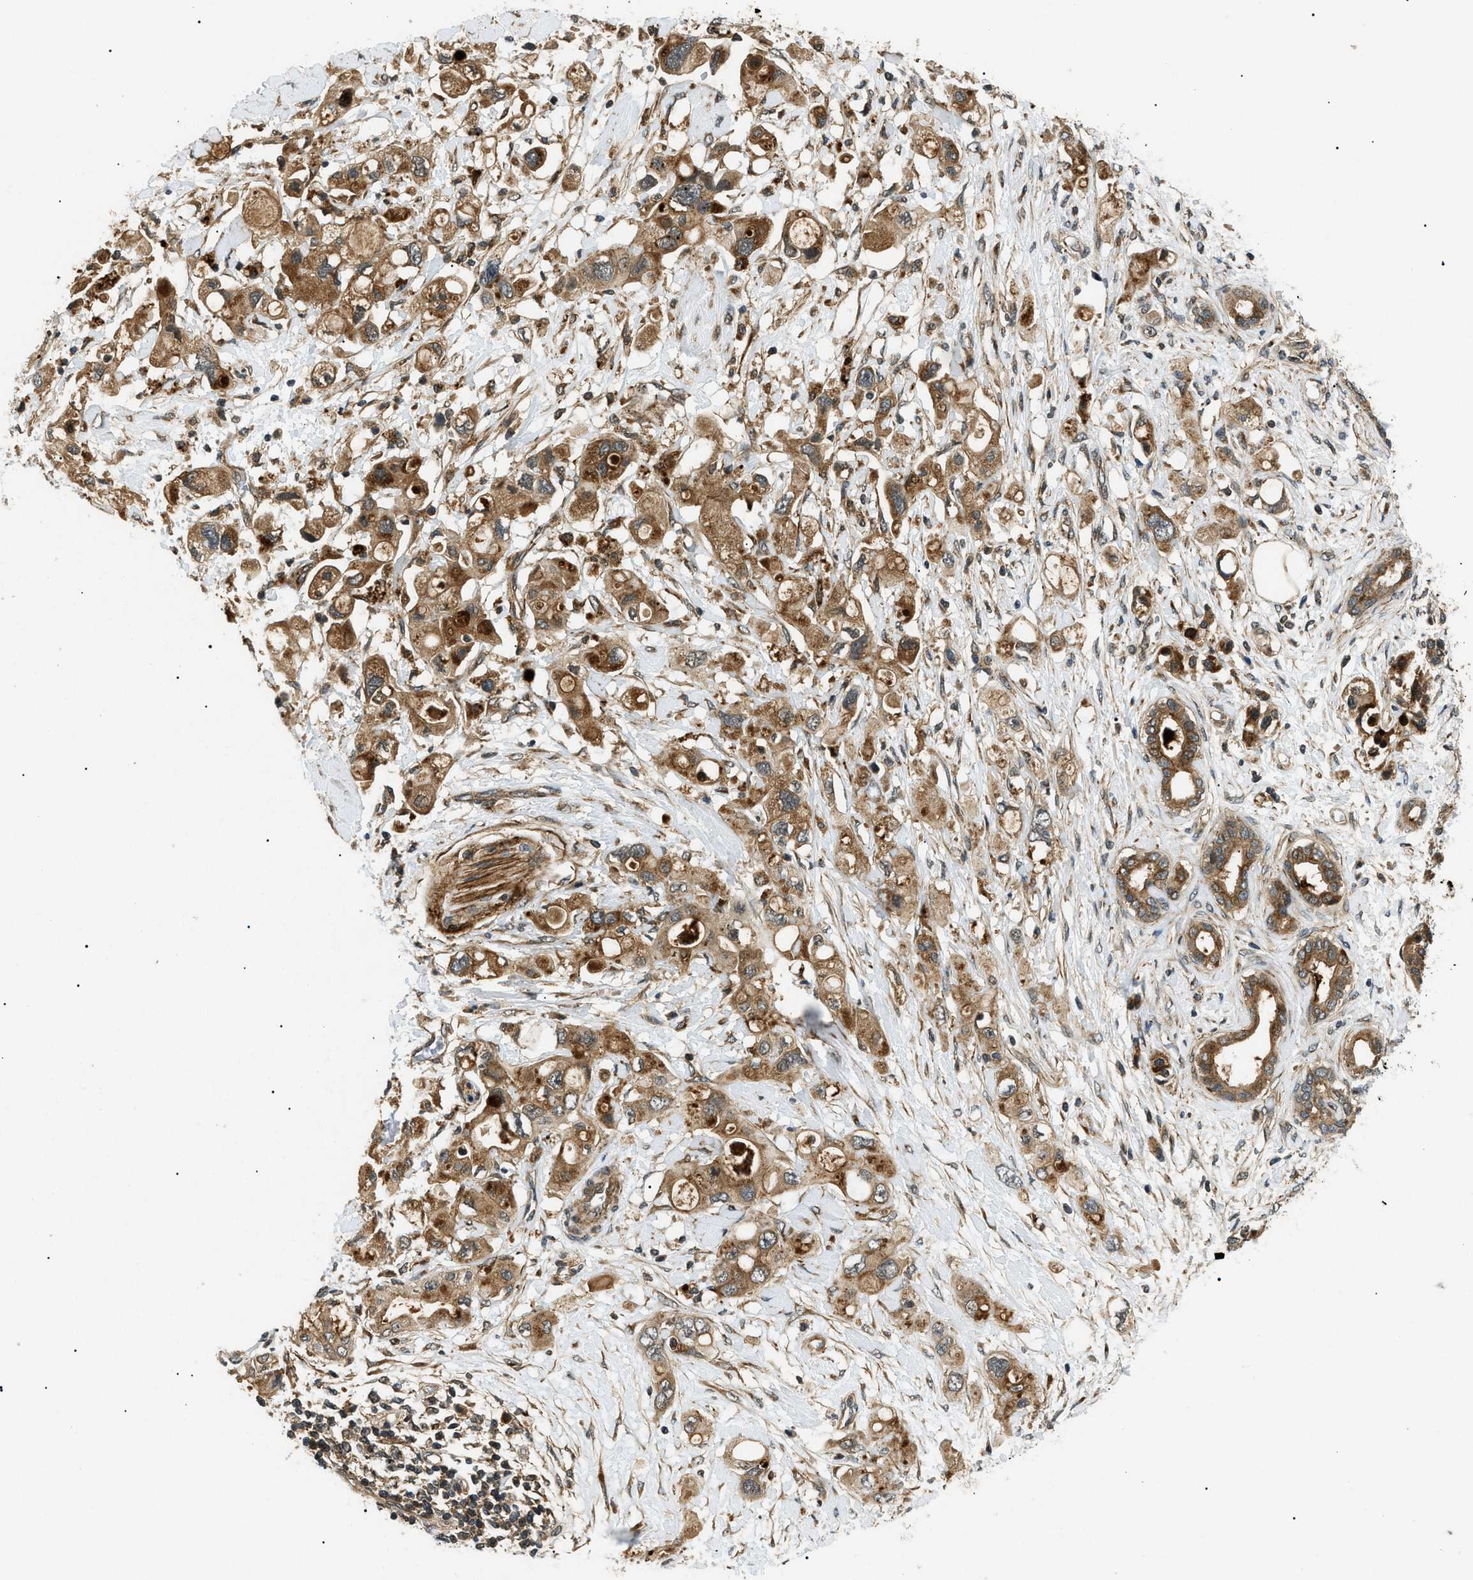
{"staining": {"intensity": "moderate", "quantity": ">75%", "location": "cytoplasmic/membranous"}, "tissue": "pancreatic cancer", "cell_type": "Tumor cells", "image_type": "cancer", "snomed": [{"axis": "morphology", "description": "Adenocarcinoma, NOS"}, {"axis": "topography", "description": "Pancreas"}], "caption": "Pancreatic adenocarcinoma stained with IHC demonstrates moderate cytoplasmic/membranous expression in approximately >75% of tumor cells.", "gene": "ATP6AP1", "patient": {"sex": "female", "age": 56}}